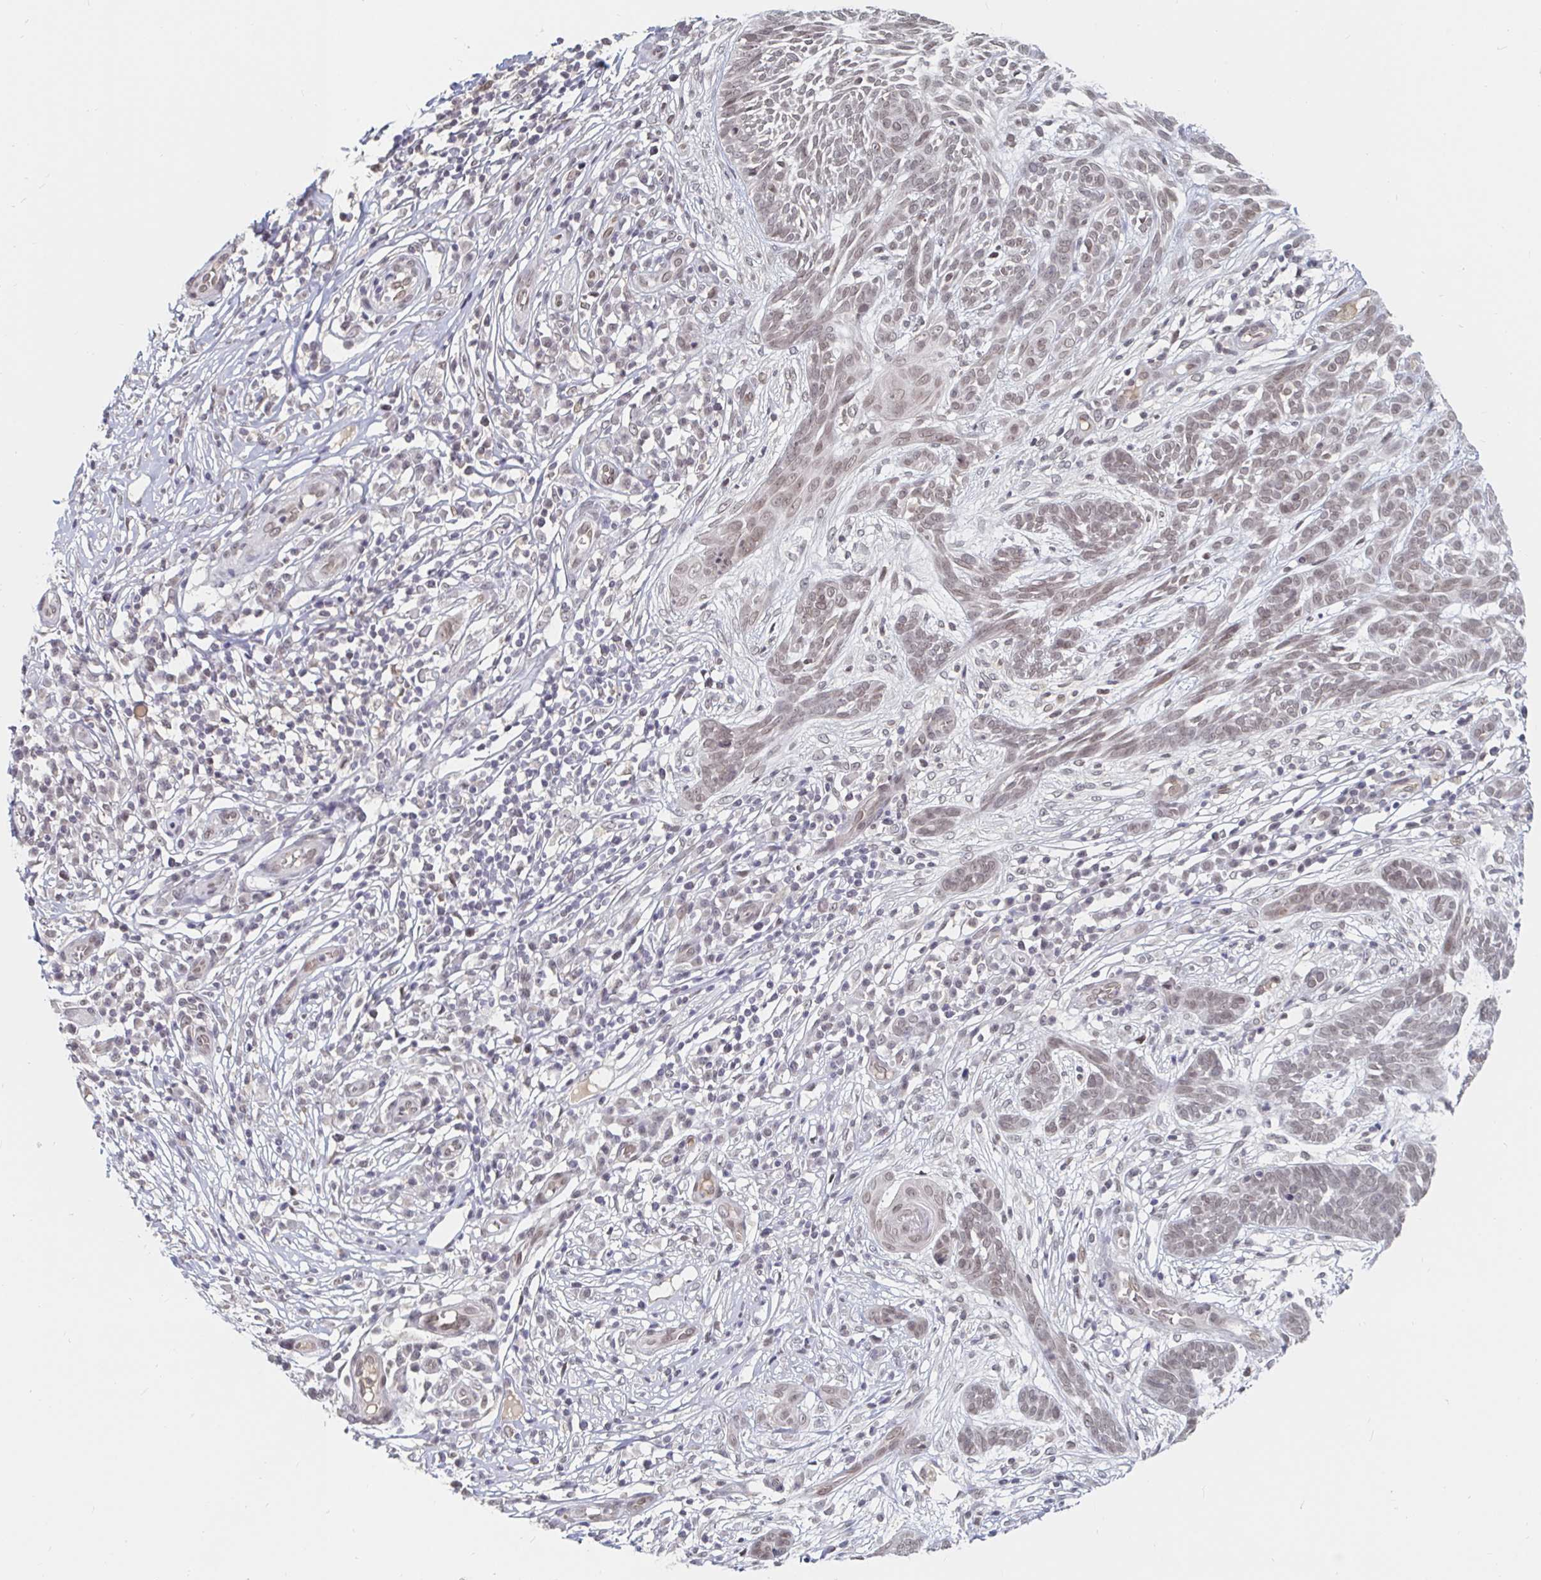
{"staining": {"intensity": "weak", "quantity": "<25%", "location": "nuclear"}, "tissue": "skin cancer", "cell_type": "Tumor cells", "image_type": "cancer", "snomed": [{"axis": "morphology", "description": "Basal cell carcinoma"}, {"axis": "topography", "description": "Skin"}, {"axis": "topography", "description": "Skin, foot"}], "caption": "Immunohistochemistry histopathology image of human skin cancer (basal cell carcinoma) stained for a protein (brown), which exhibits no positivity in tumor cells.", "gene": "CHD2", "patient": {"sex": "female", "age": 86}}